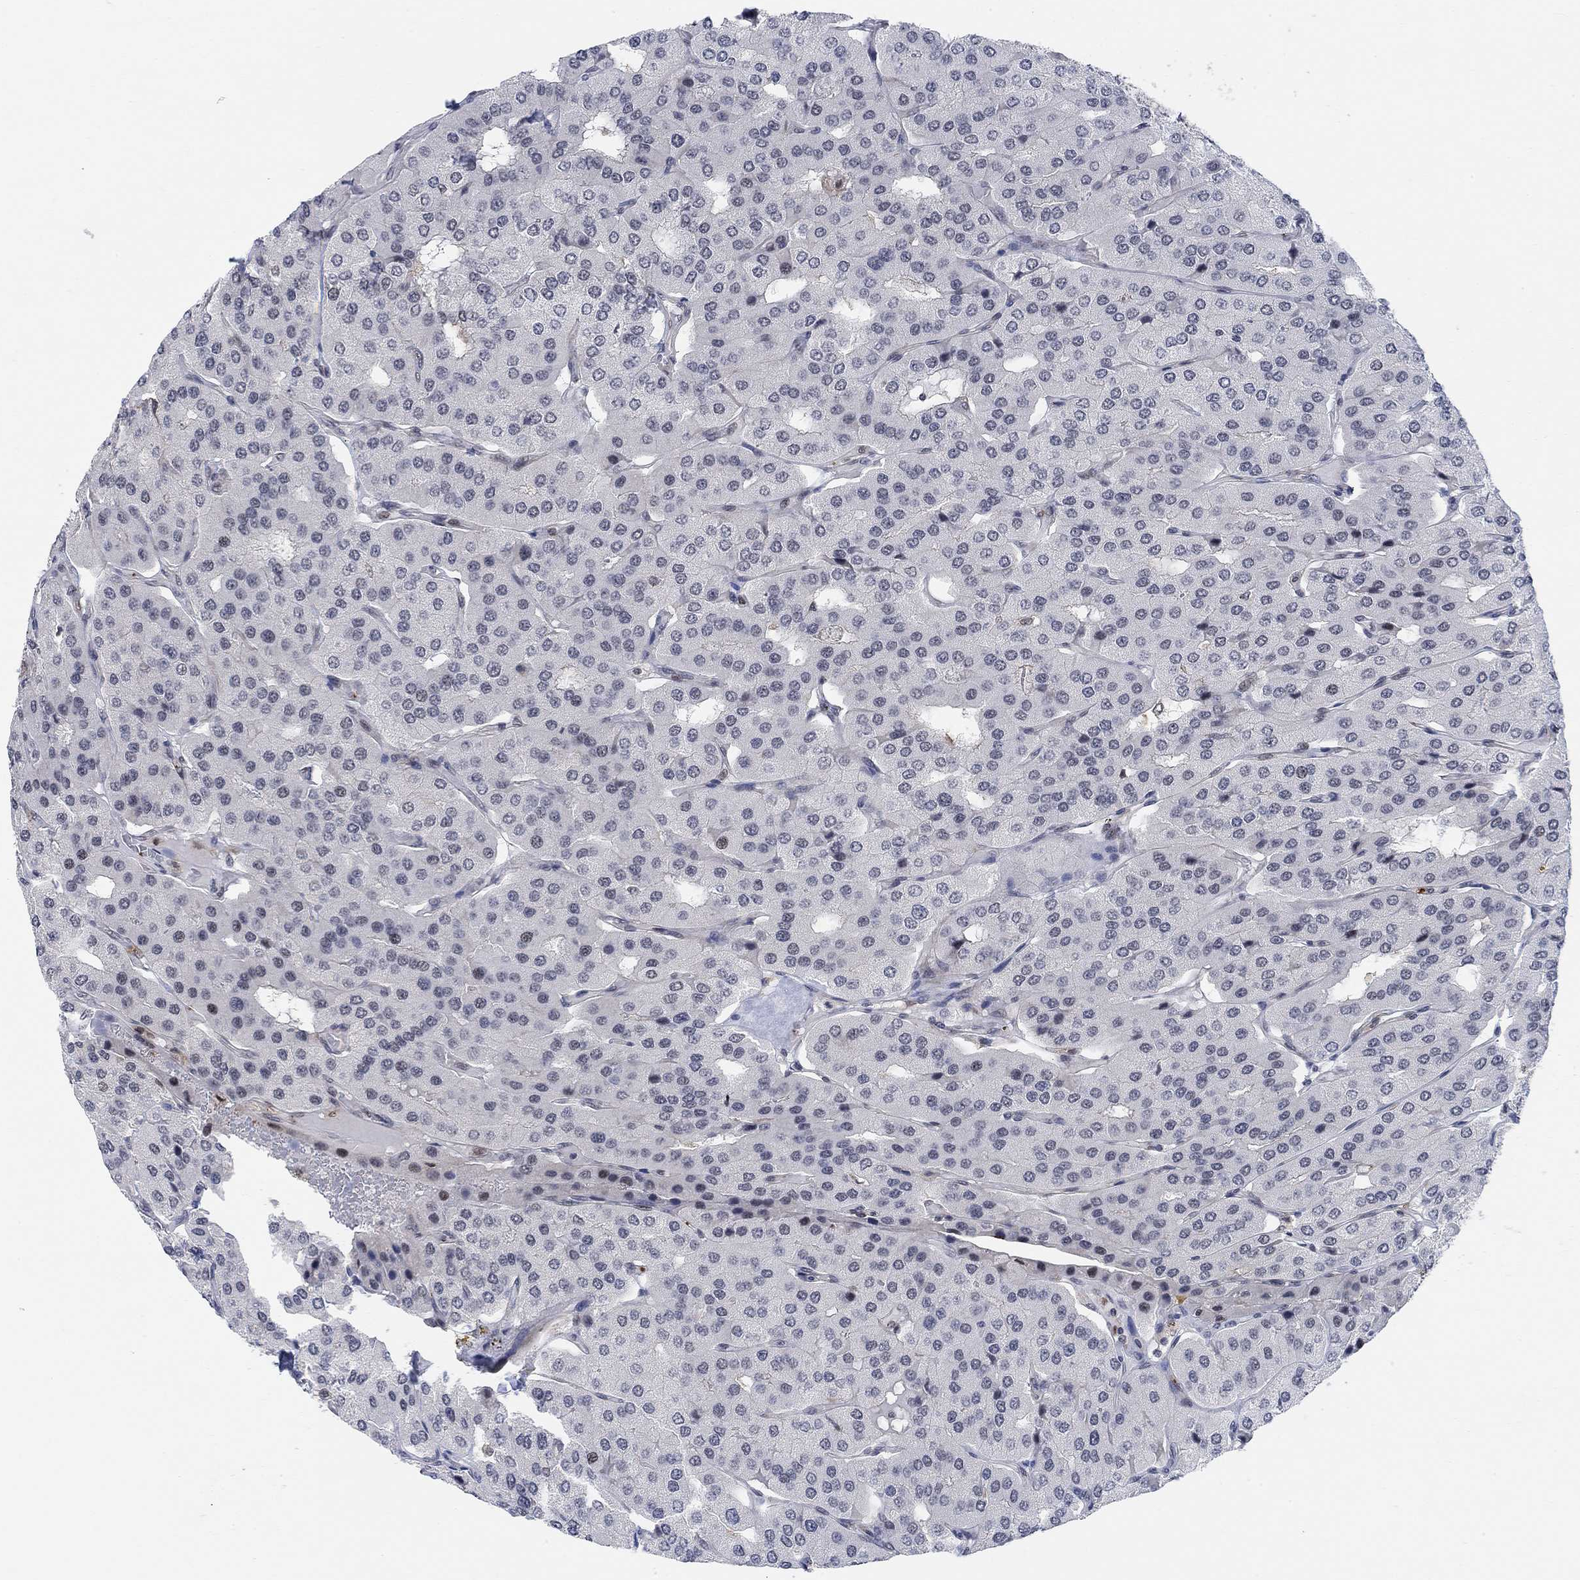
{"staining": {"intensity": "negative", "quantity": "none", "location": "none"}, "tissue": "parathyroid gland", "cell_type": "Glandular cells", "image_type": "normal", "snomed": [{"axis": "morphology", "description": "Normal tissue, NOS"}, {"axis": "morphology", "description": "Adenoma, NOS"}, {"axis": "topography", "description": "Parathyroid gland"}], "caption": "Immunohistochemistry (IHC) of benign human parathyroid gland reveals no staining in glandular cells.", "gene": "PWWP2B", "patient": {"sex": "female", "age": 86}}